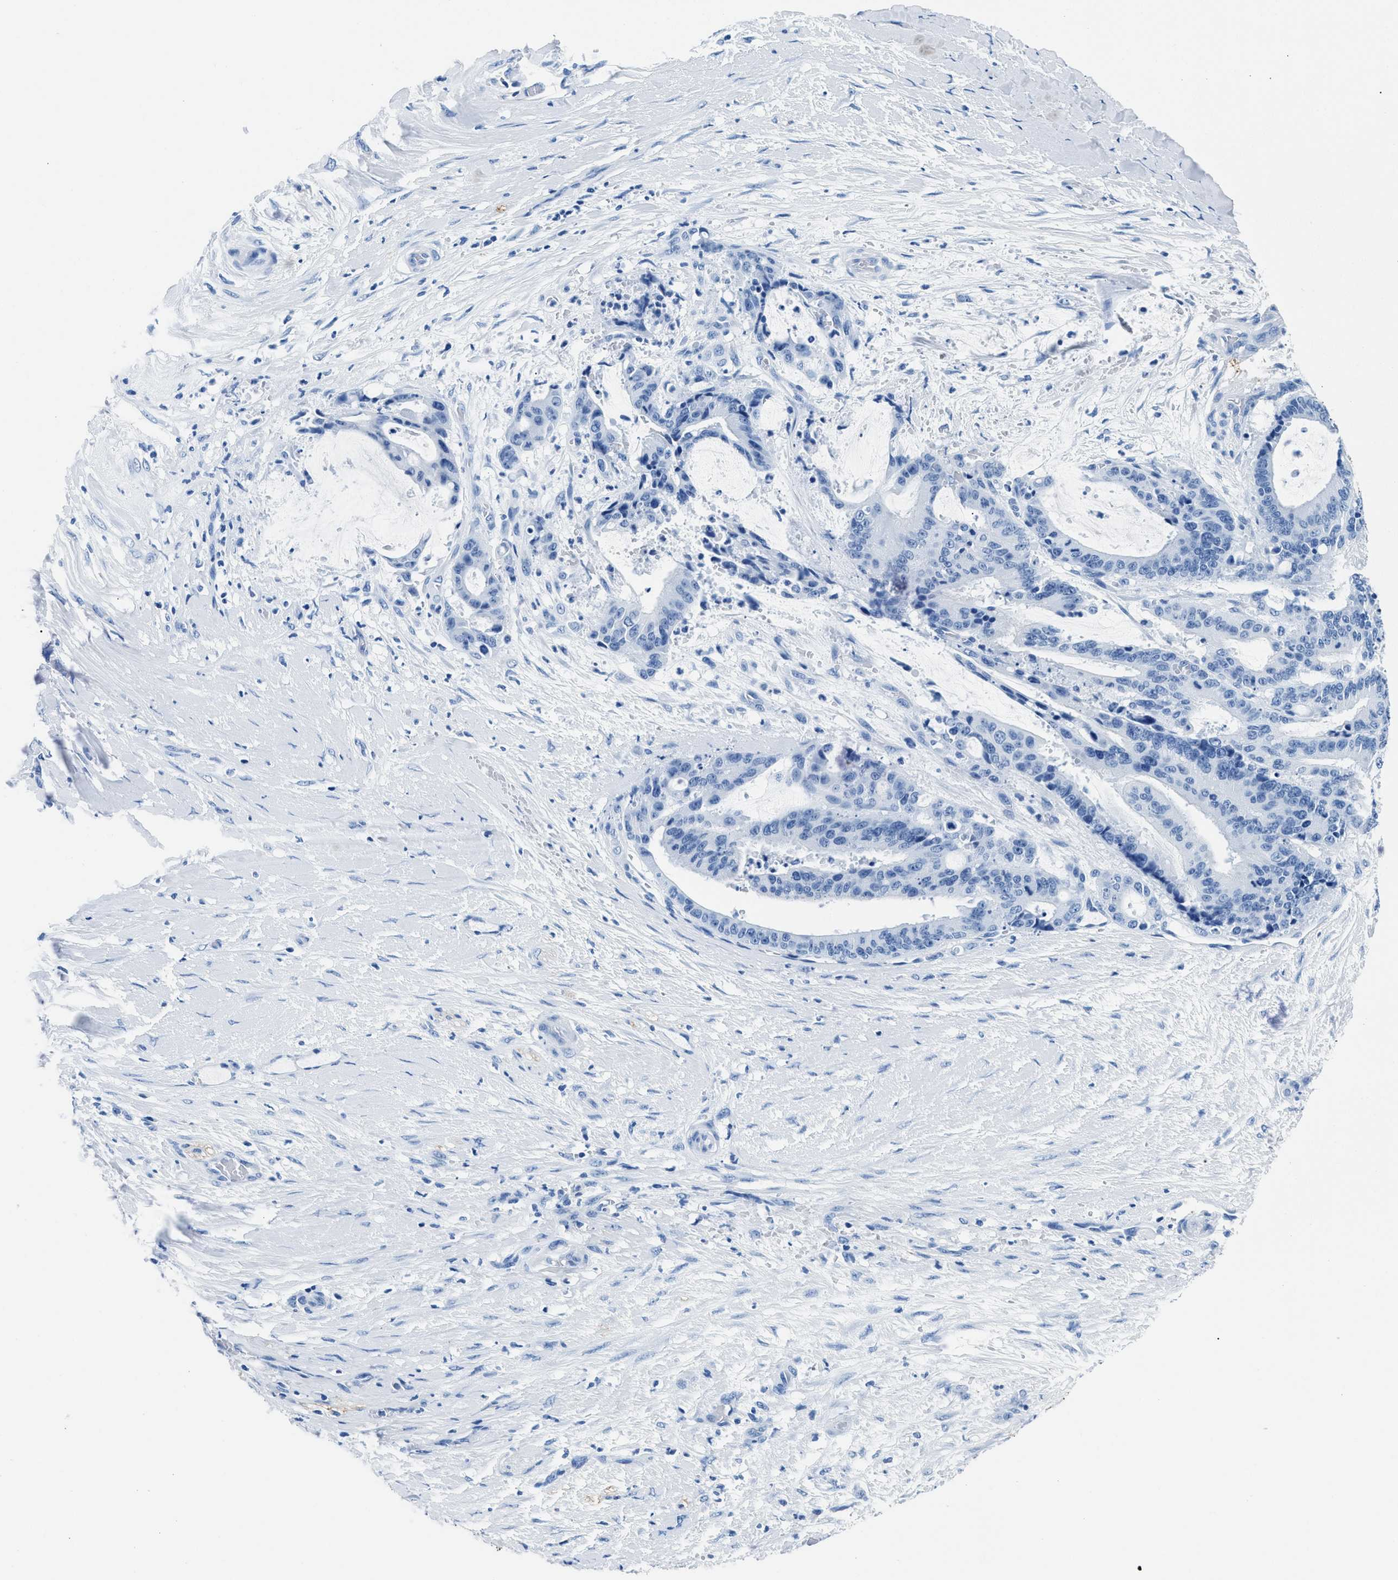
{"staining": {"intensity": "negative", "quantity": "none", "location": "none"}, "tissue": "liver cancer", "cell_type": "Tumor cells", "image_type": "cancer", "snomed": [{"axis": "morphology", "description": "Normal tissue, NOS"}, {"axis": "morphology", "description": "Cholangiocarcinoma"}, {"axis": "topography", "description": "Liver"}, {"axis": "topography", "description": "Peripheral nerve tissue"}], "caption": "Protein analysis of liver cancer (cholangiocarcinoma) exhibits no significant staining in tumor cells.", "gene": "CPS1", "patient": {"sex": "female", "age": 73}}